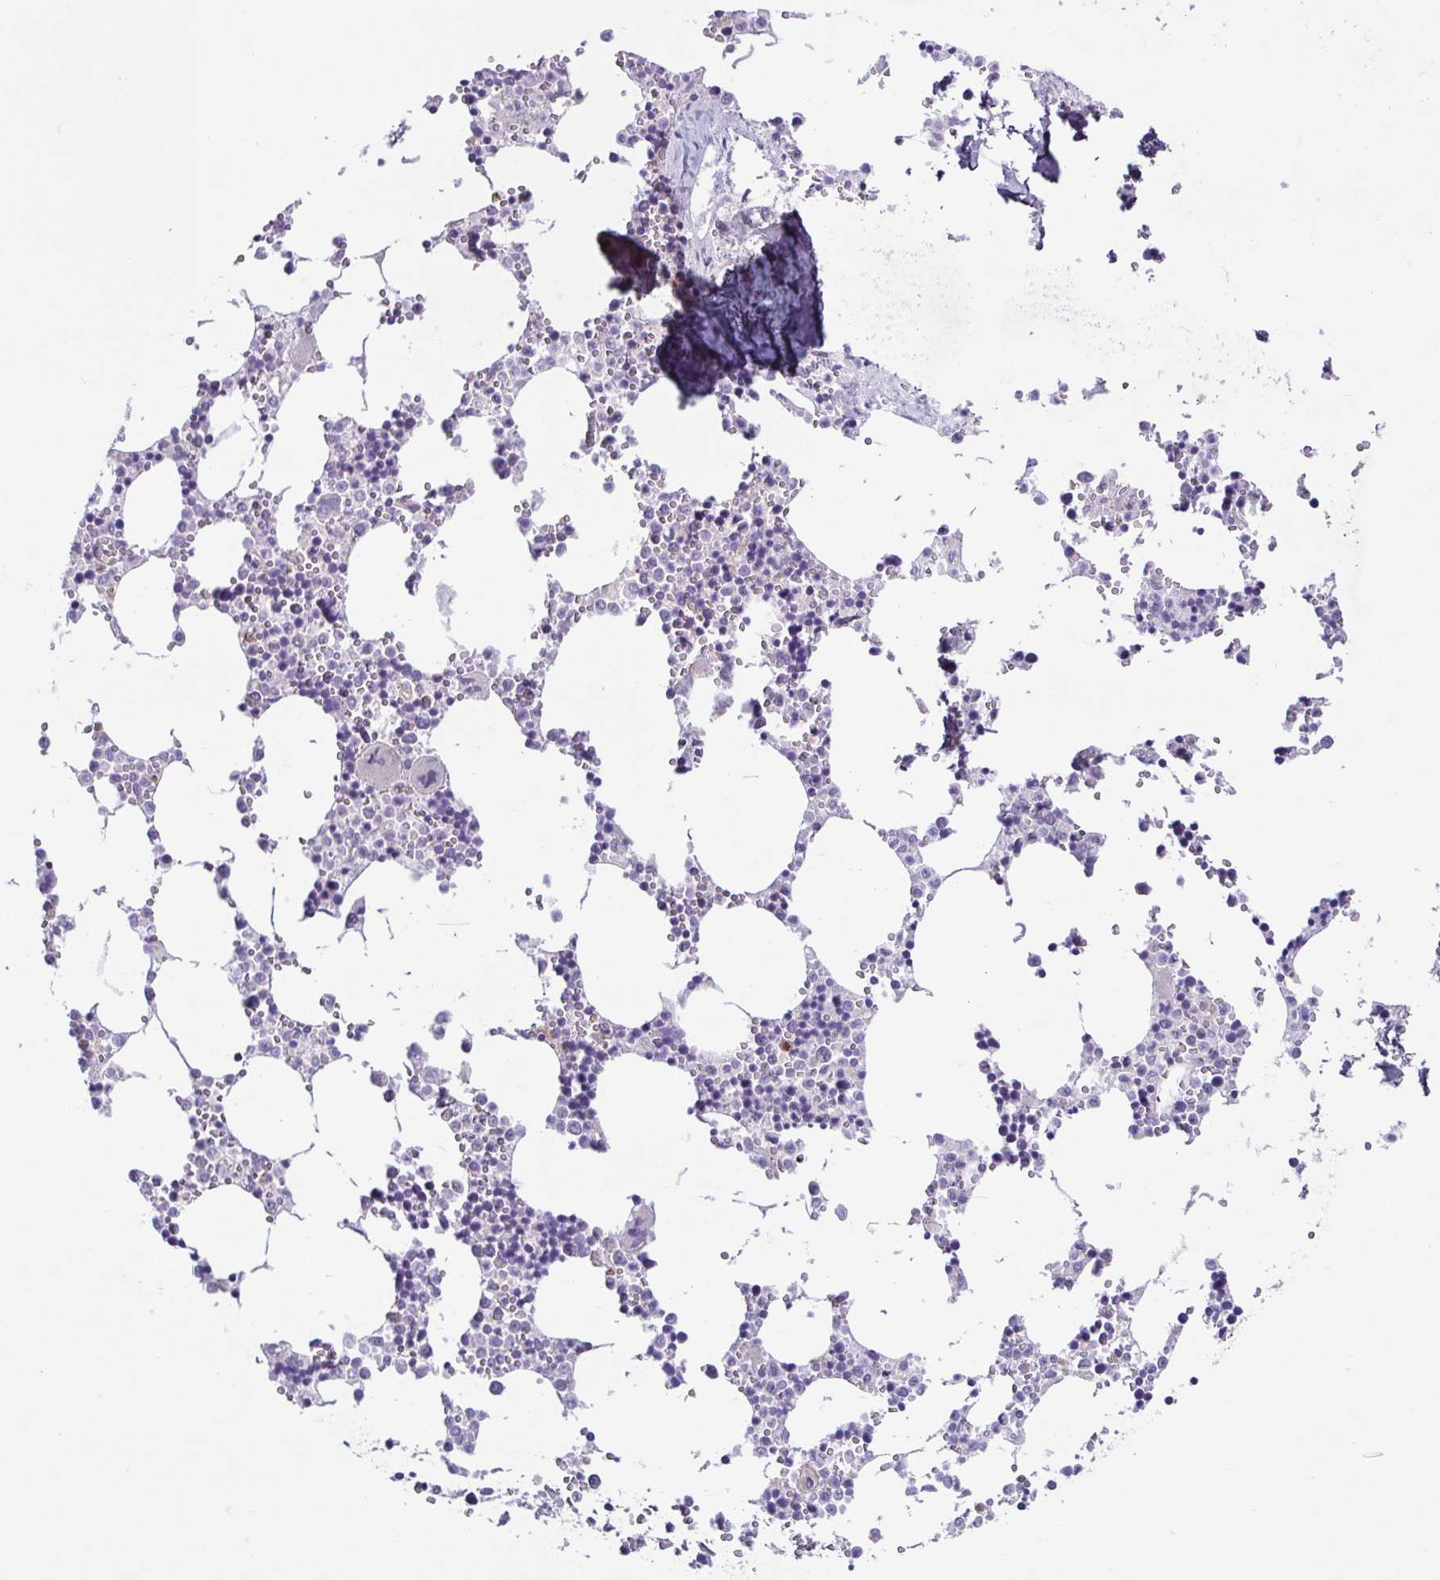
{"staining": {"intensity": "moderate", "quantity": "<25%", "location": "cytoplasmic/membranous"}, "tissue": "bone marrow", "cell_type": "Hematopoietic cells", "image_type": "normal", "snomed": [{"axis": "morphology", "description": "Normal tissue, NOS"}, {"axis": "topography", "description": "Bone marrow"}], "caption": "Immunohistochemical staining of normal human bone marrow exhibits <25% levels of moderate cytoplasmic/membranous protein staining in about <25% of hematopoietic cells. (Stains: DAB (3,3'-diaminobenzidine) in brown, nuclei in blue, Microscopy: brightfield microscopy at high magnification).", "gene": "COL17A1", "patient": {"sex": "male", "age": 54}}